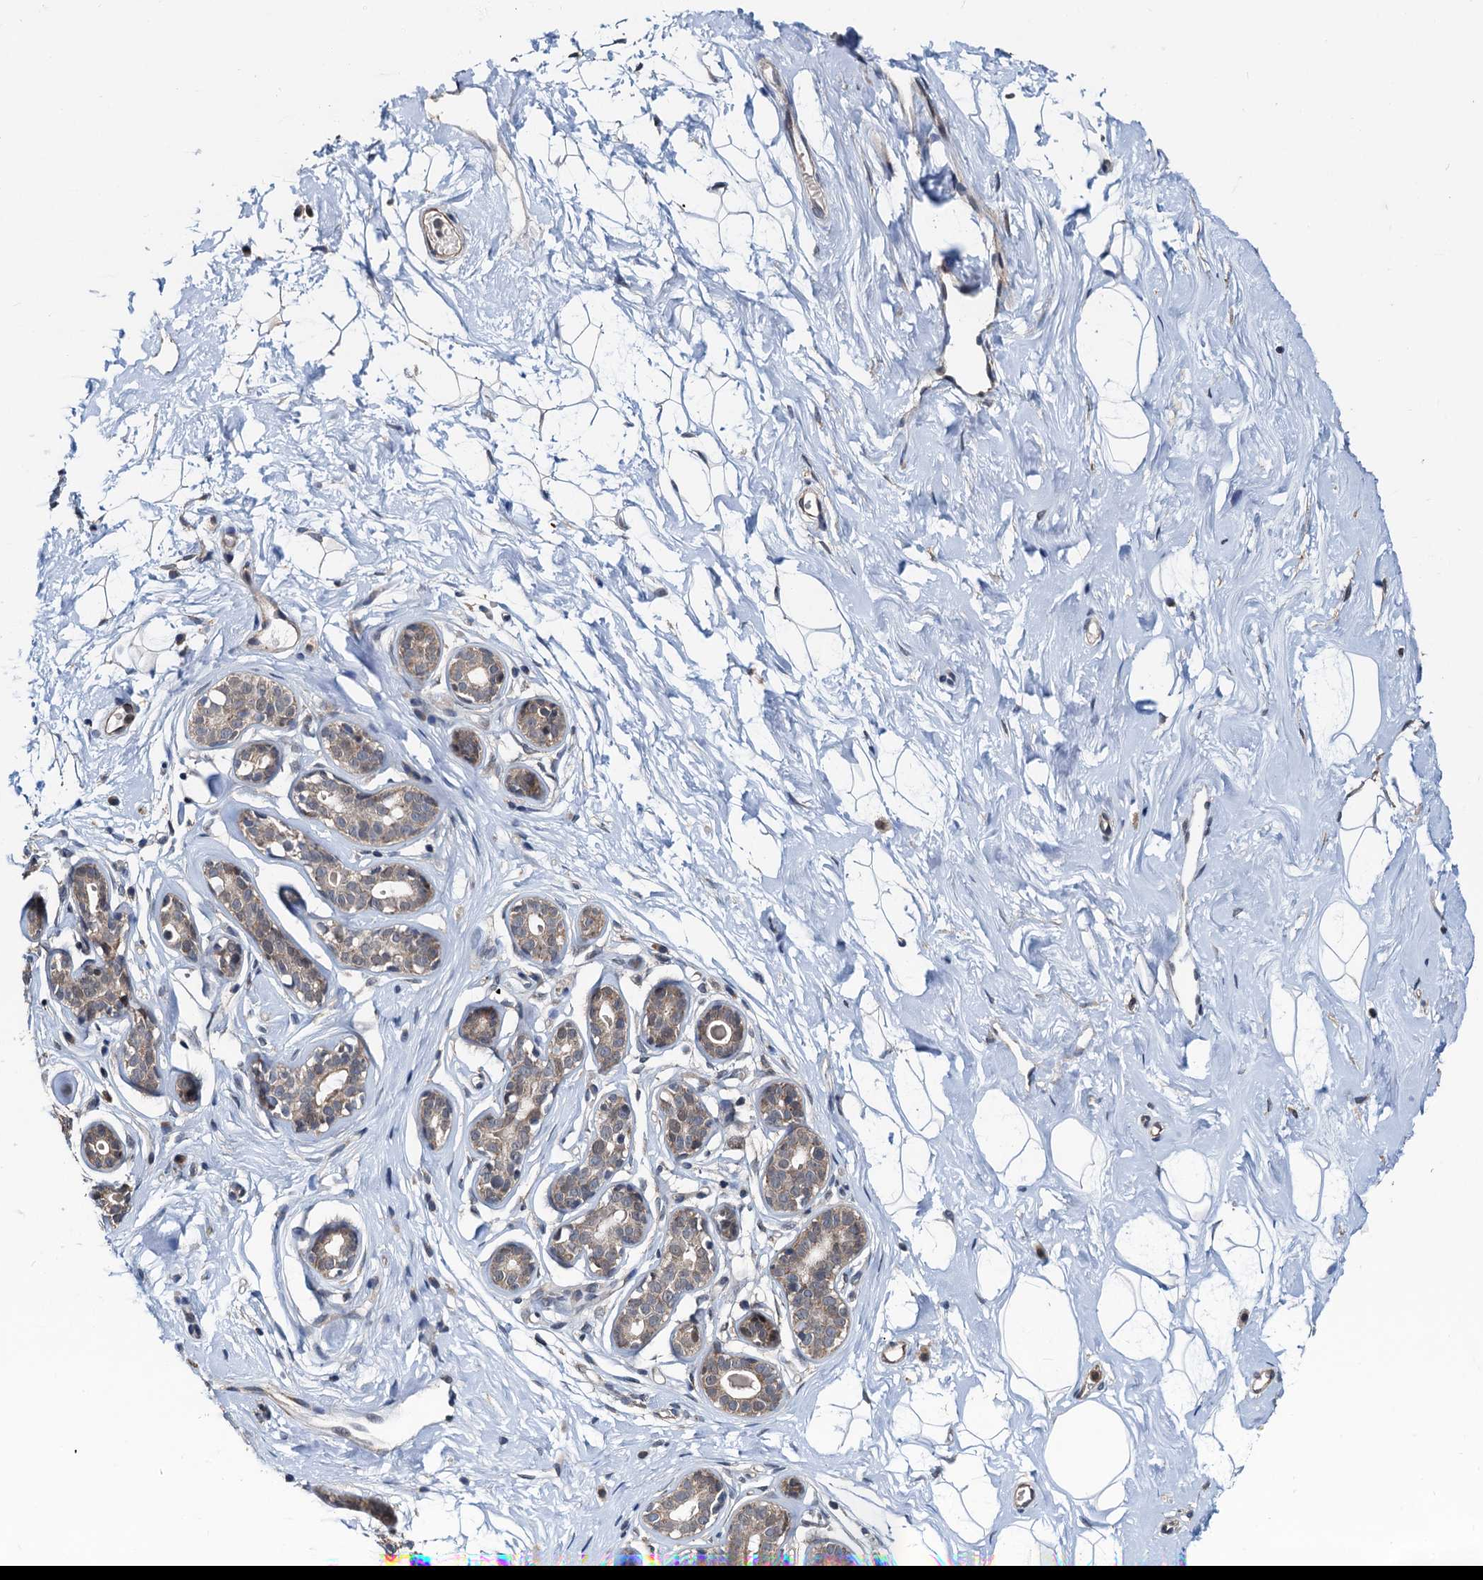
{"staining": {"intensity": "negative", "quantity": "none", "location": "none"}, "tissue": "breast", "cell_type": "Adipocytes", "image_type": "normal", "snomed": [{"axis": "morphology", "description": "Normal tissue, NOS"}, {"axis": "morphology", "description": "Adenoma, NOS"}, {"axis": "topography", "description": "Breast"}], "caption": "Breast stained for a protein using immunohistochemistry (IHC) shows no expression adipocytes.", "gene": "MCMBP", "patient": {"sex": "female", "age": 23}}